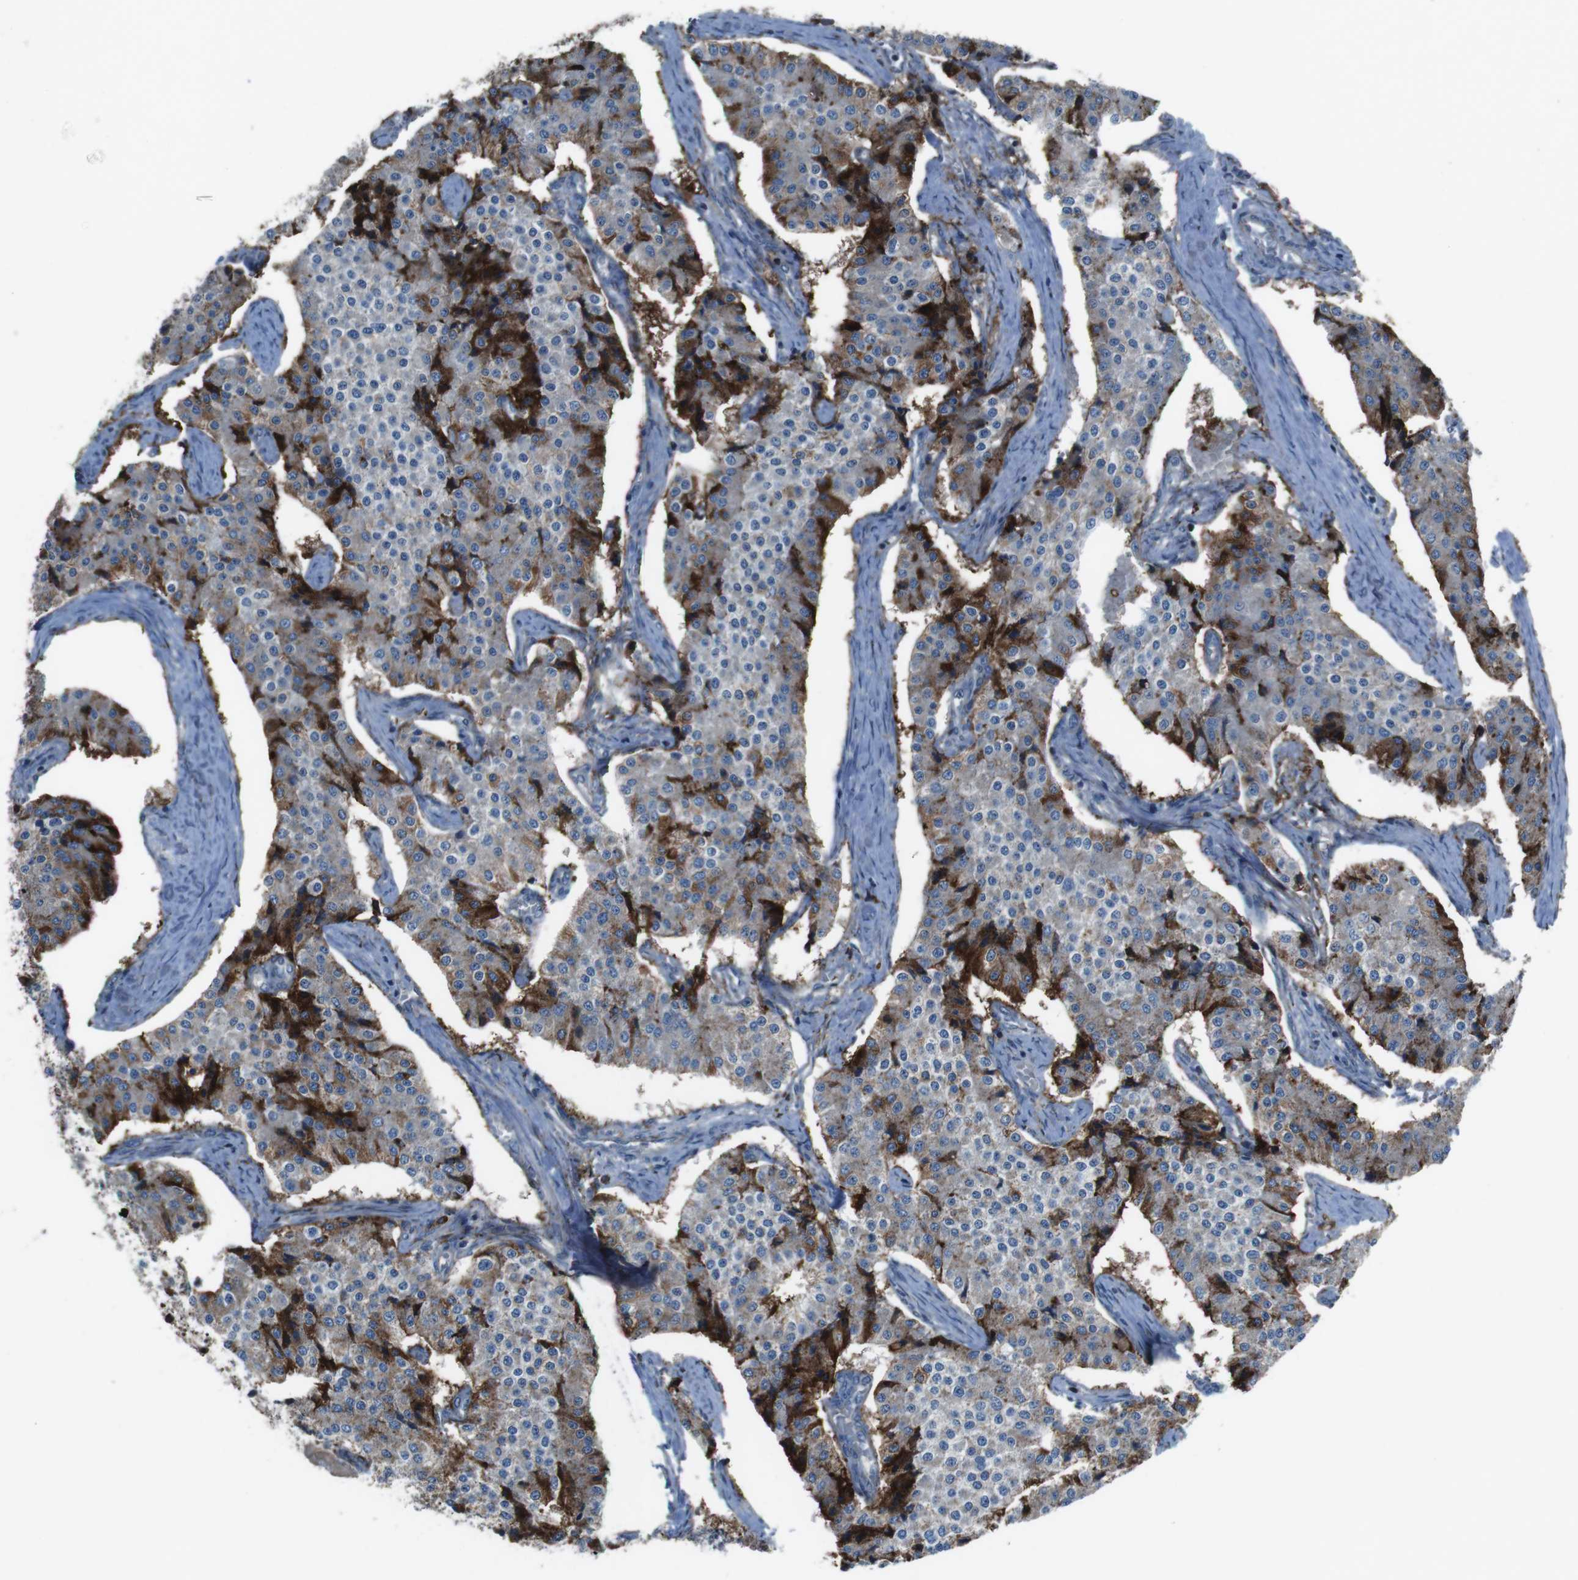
{"staining": {"intensity": "moderate", "quantity": "25%-75%", "location": "cytoplasmic/membranous"}, "tissue": "carcinoid", "cell_type": "Tumor cells", "image_type": "cancer", "snomed": [{"axis": "morphology", "description": "Carcinoid, malignant, NOS"}, {"axis": "topography", "description": "Colon"}], "caption": "Carcinoid (malignant) was stained to show a protein in brown. There is medium levels of moderate cytoplasmic/membranous expression in about 25%-75% of tumor cells. Immunohistochemistry stains the protein in brown and the nuclei are stained blue.", "gene": "GDF10", "patient": {"sex": "female", "age": 52}}